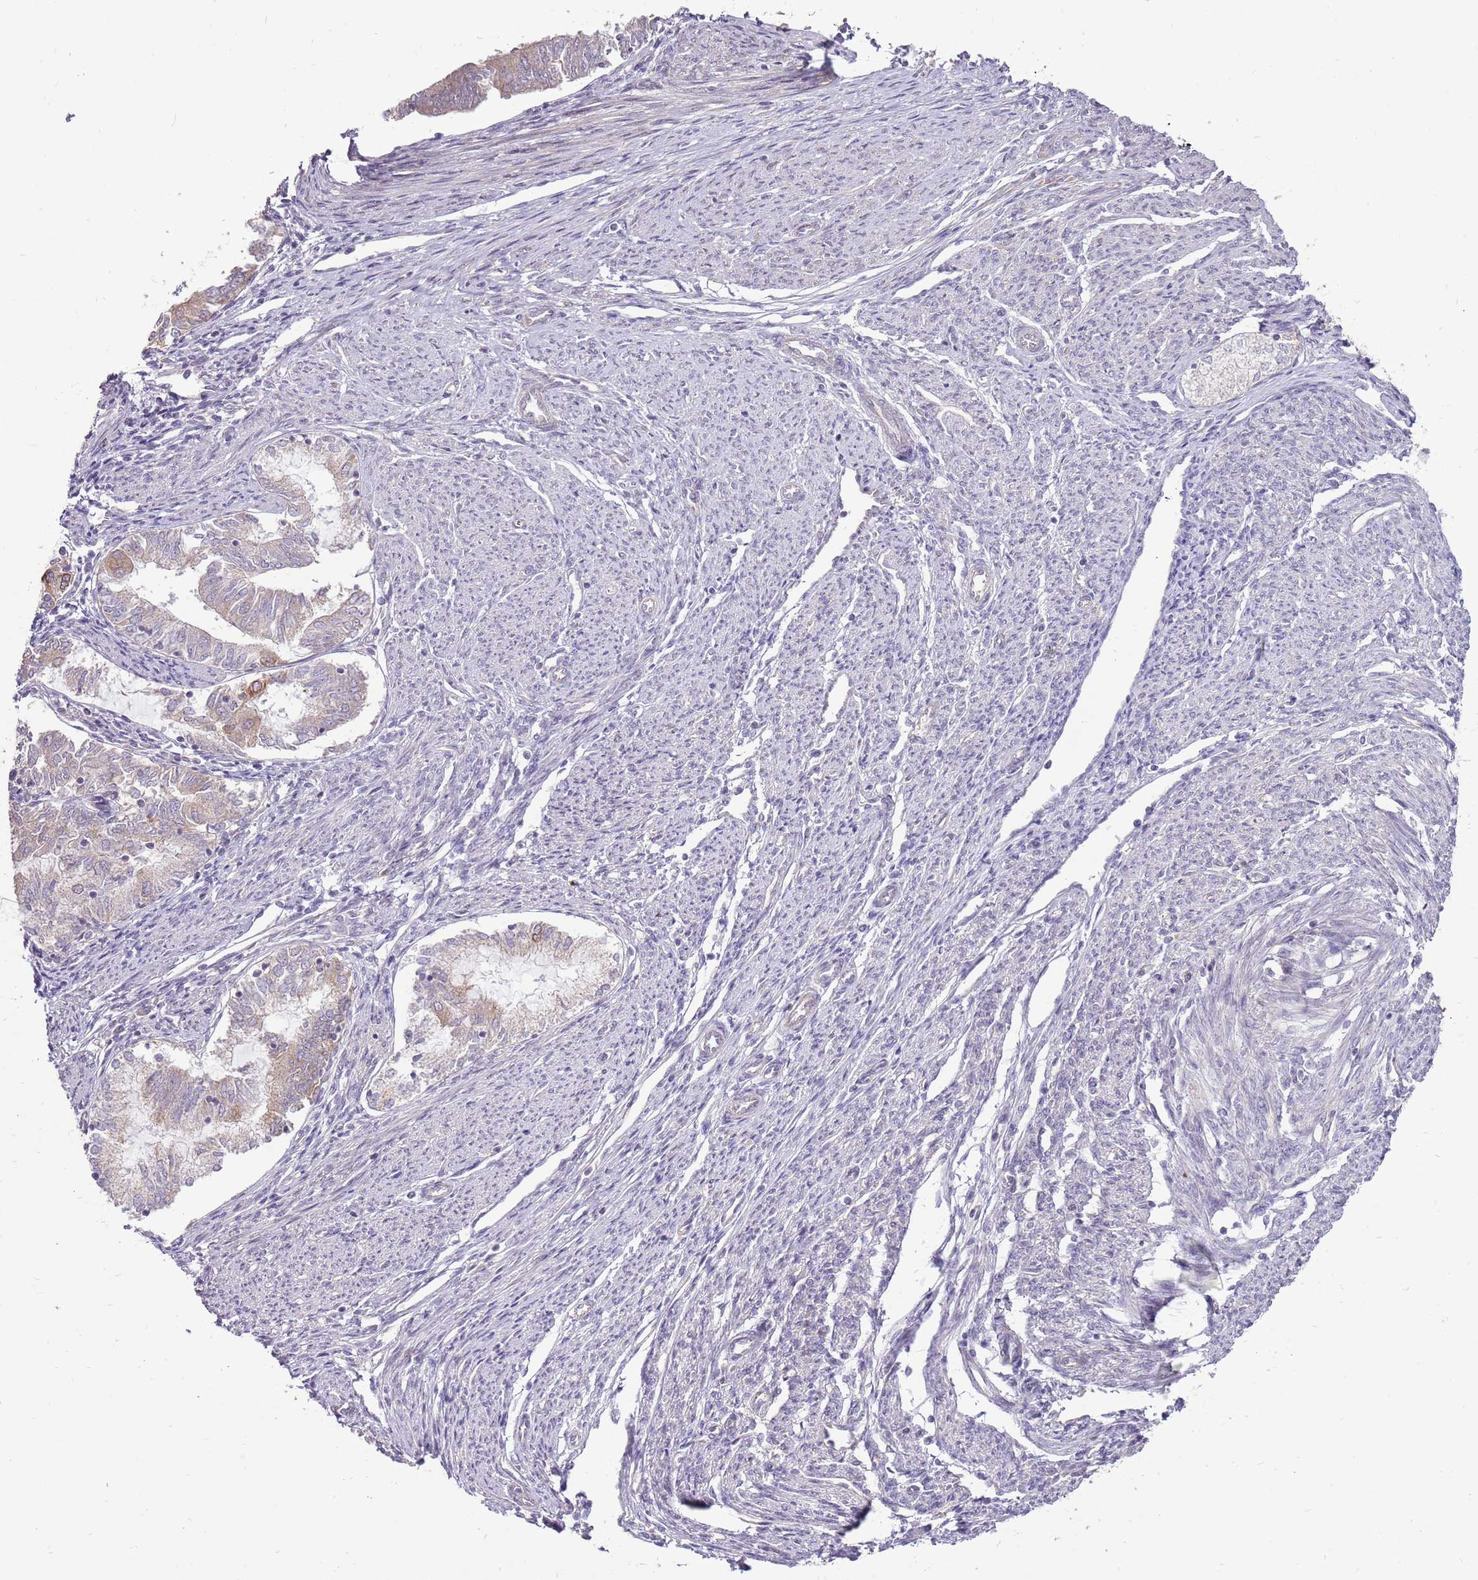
{"staining": {"intensity": "weak", "quantity": ">75%", "location": "cytoplasmic/membranous"}, "tissue": "endometrial cancer", "cell_type": "Tumor cells", "image_type": "cancer", "snomed": [{"axis": "morphology", "description": "Adenocarcinoma, NOS"}, {"axis": "topography", "description": "Endometrium"}], "caption": "The image shows staining of adenocarcinoma (endometrial), revealing weak cytoplasmic/membranous protein staining (brown color) within tumor cells. (DAB (3,3'-diaminobenzidine) IHC with brightfield microscopy, high magnification).", "gene": "UGGT2", "patient": {"sex": "female", "age": 79}}